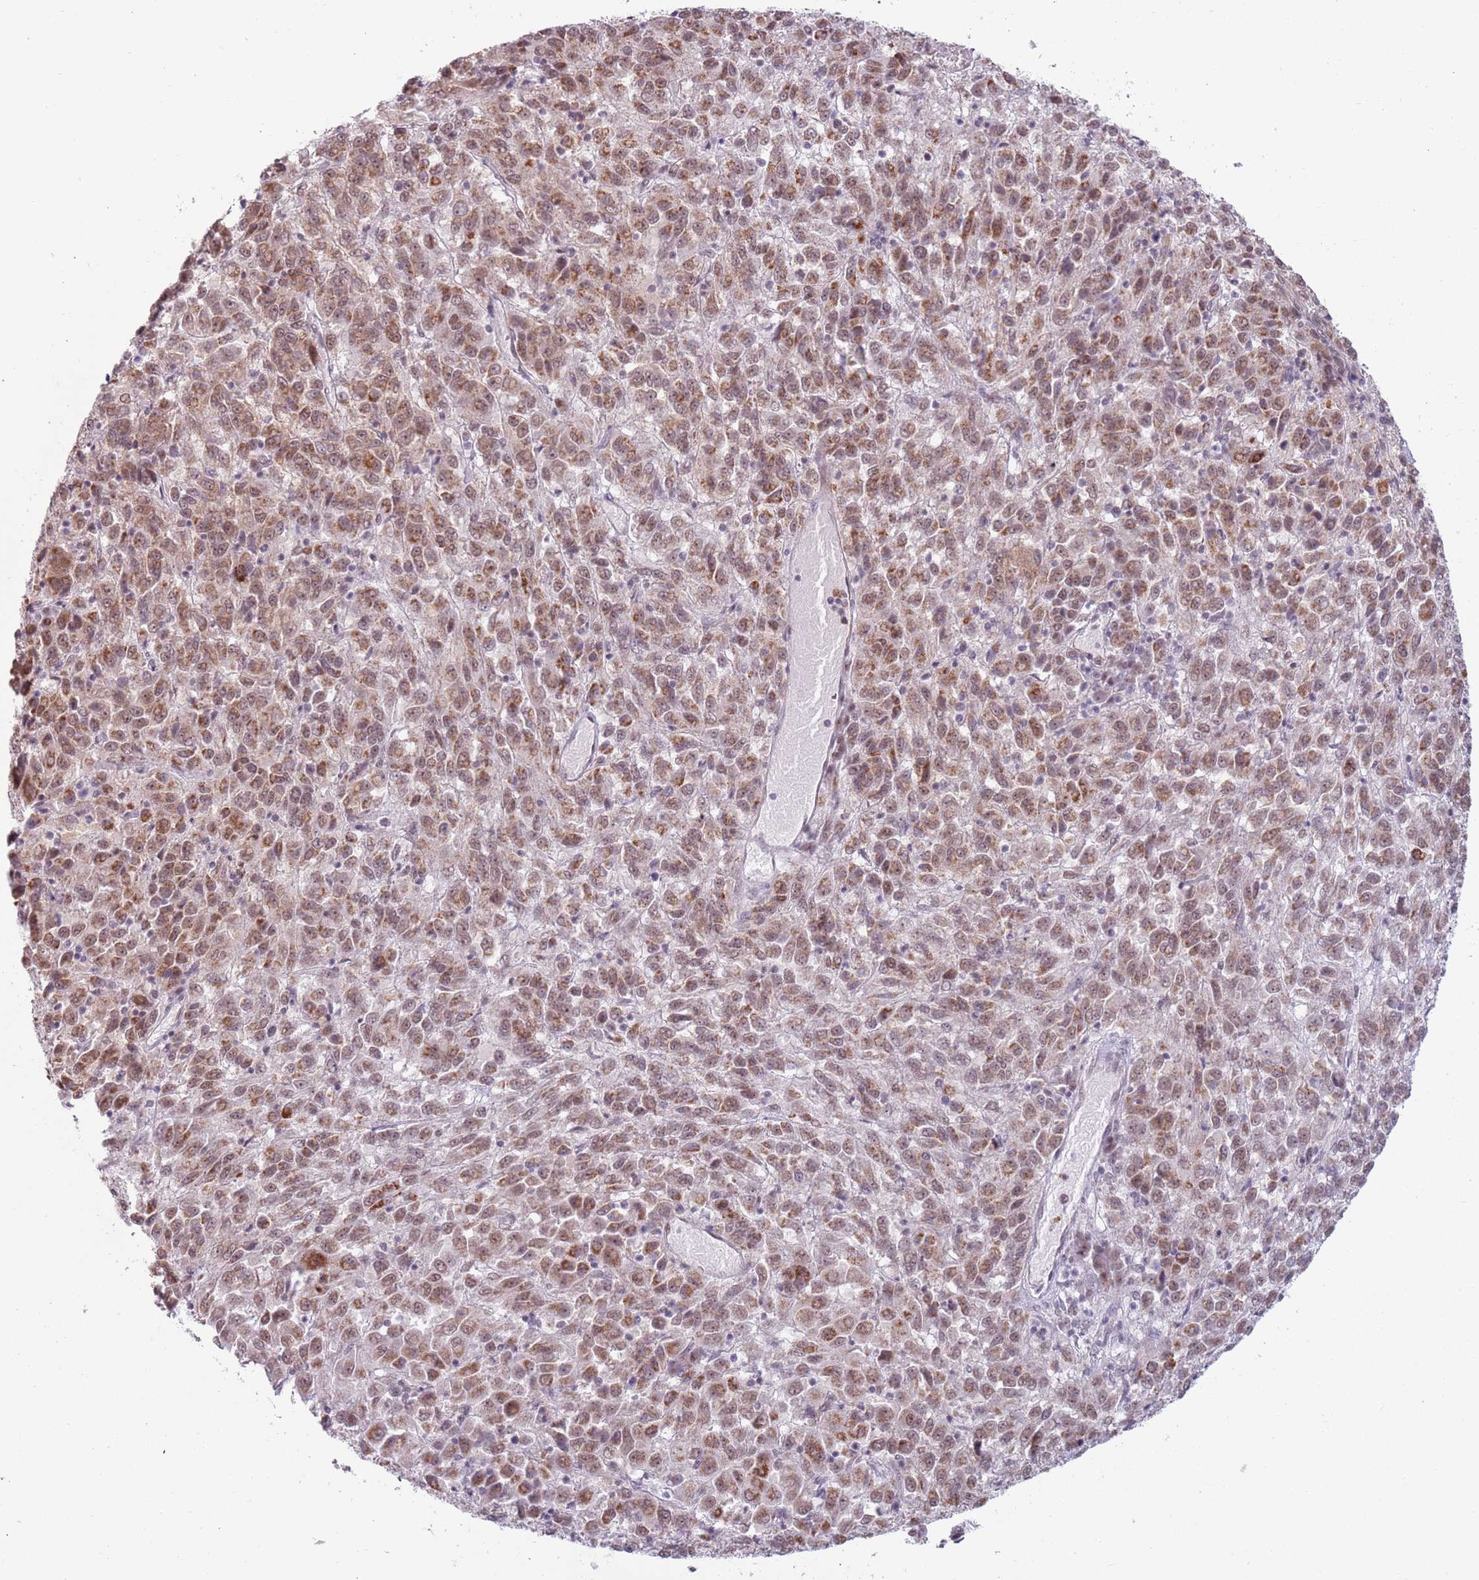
{"staining": {"intensity": "moderate", "quantity": ">75%", "location": "cytoplasmic/membranous,nuclear"}, "tissue": "melanoma", "cell_type": "Tumor cells", "image_type": "cancer", "snomed": [{"axis": "morphology", "description": "Malignant melanoma, Metastatic site"}, {"axis": "topography", "description": "Lung"}], "caption": "There is medium levels of moderate cytoplasmic/membranous and nuclear positivity in tumor cells of melanoma, as demonstrated by immunohistochemical staining (brown color).", "gene": "REXO4", "patient": {"sex": "male", "age": 64}}